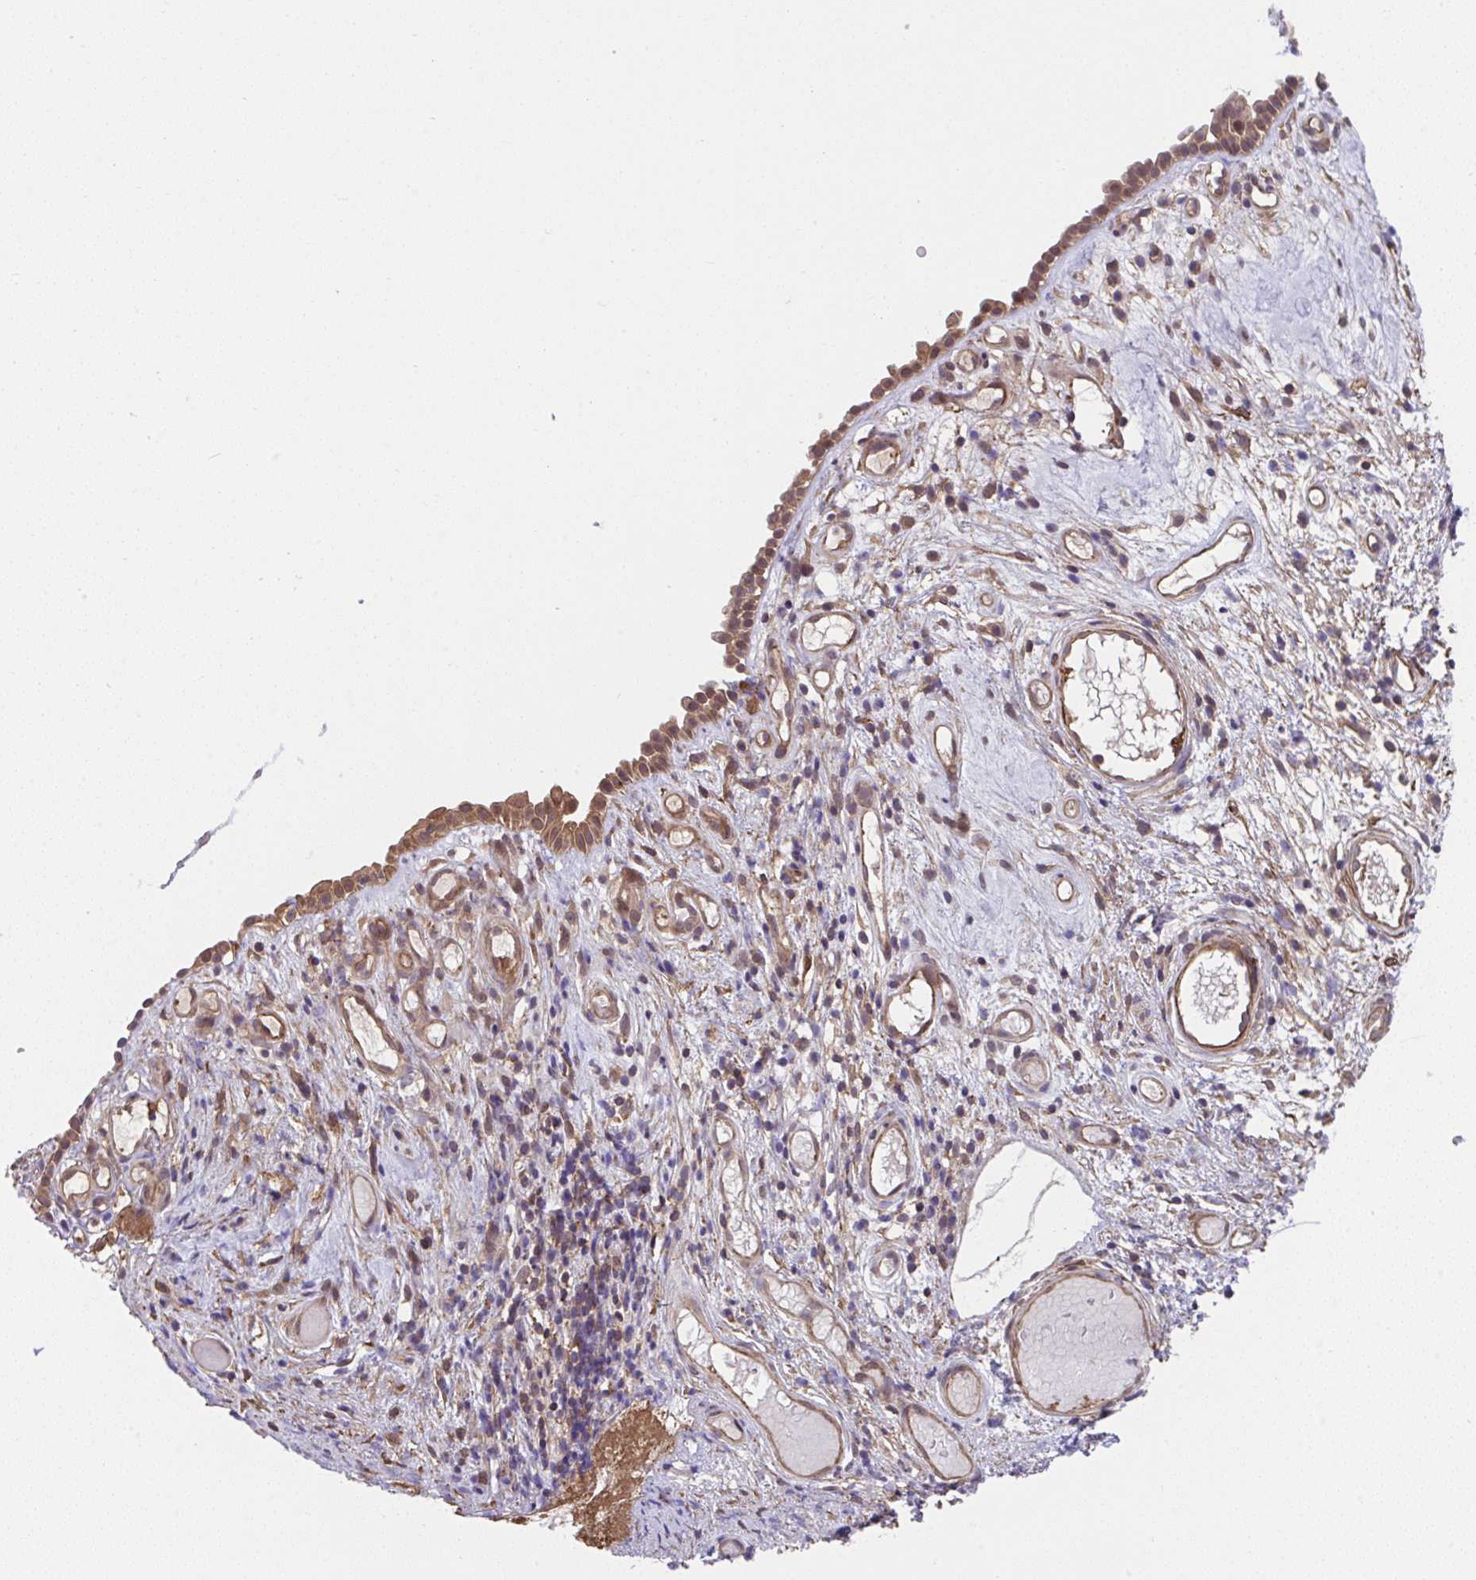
{"staining": {"intensity": "moderate", "quantity": ">75%", "location": "cytoplasmic/membranous"}, "tissue": "nasopharynx", "cell_type": "Respiratory epithelial cells", "image_type": "normal", "snomed": [{"axis": "morphology", "description": "Normal tissue, NOS"}, {"axis": "morphology", "description": "Inflammation, NOS"}, {"axis": "topography", "description": "Nasopharynx"}], "caption": "High-power microscopy captured an immunohistochemistry (IHC) micrograph of normal nasopharynx, revealing moderate cytoplasmic/membranous positivity in approximately >75% of respiratory epithelial cells. (IHC, brightfield microscopy, high magnification).", "gene": "ZNF696", "patient": {"sex": "male", "age": 54}}